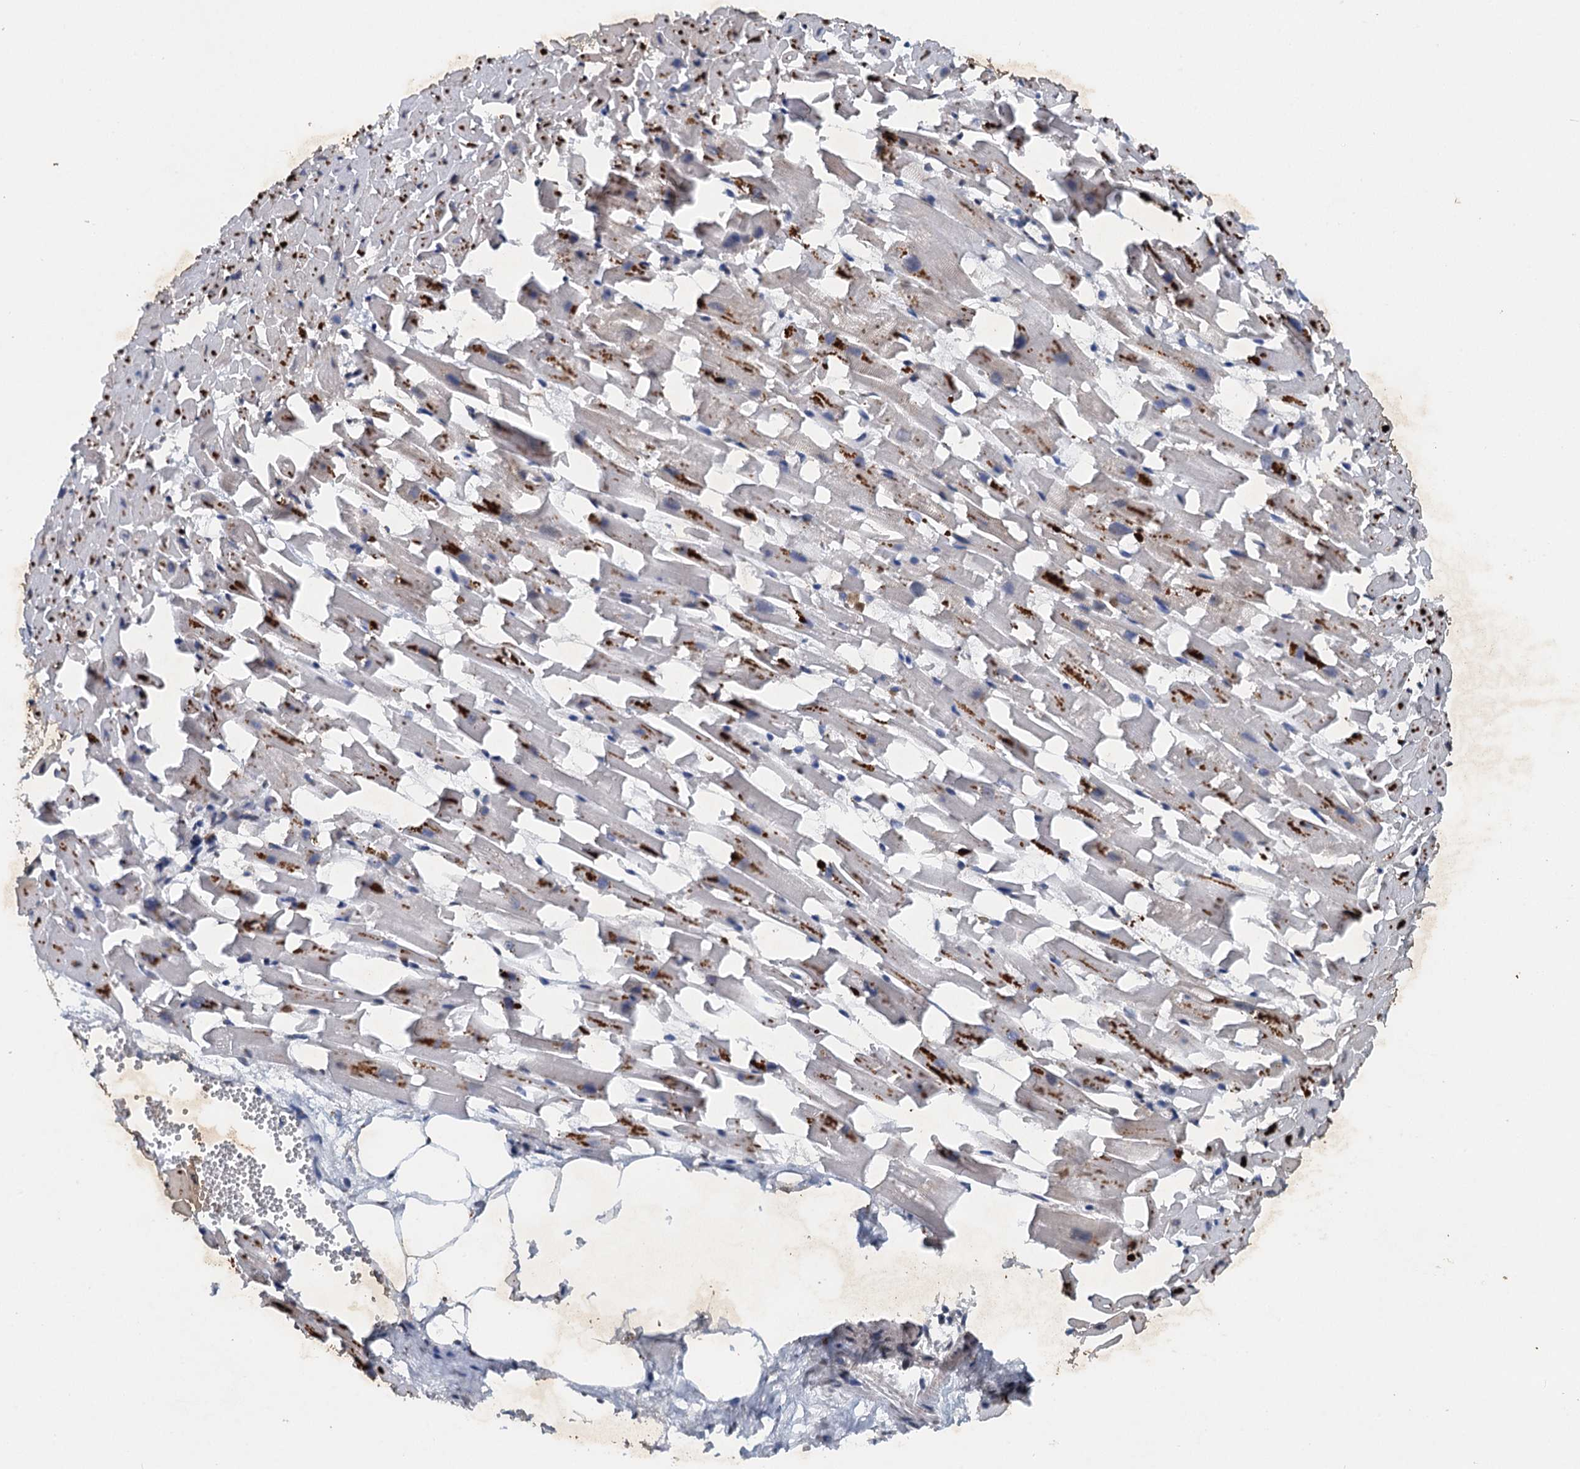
{"staining": {"intensity": "moderate", "quantity": "25%-75%", "location": "cytoplasmic/membranous"}, "tissue": "heart muscle", "cell_type": "Cardiomyocytes", "image_type": "normal", "snomed": [{"axis": "morphology", "description": "Normal tissue, NOS"}, {"axis": "topography", "description": "Heart"}], "caption": "Moderate cytoplasmic/membranous positivity is present in approximately 25%-75% of cardiomyocytes in normal heart muscle.", "gene": "CSTF3", "patient": {"sex": "female", "age": 64}}